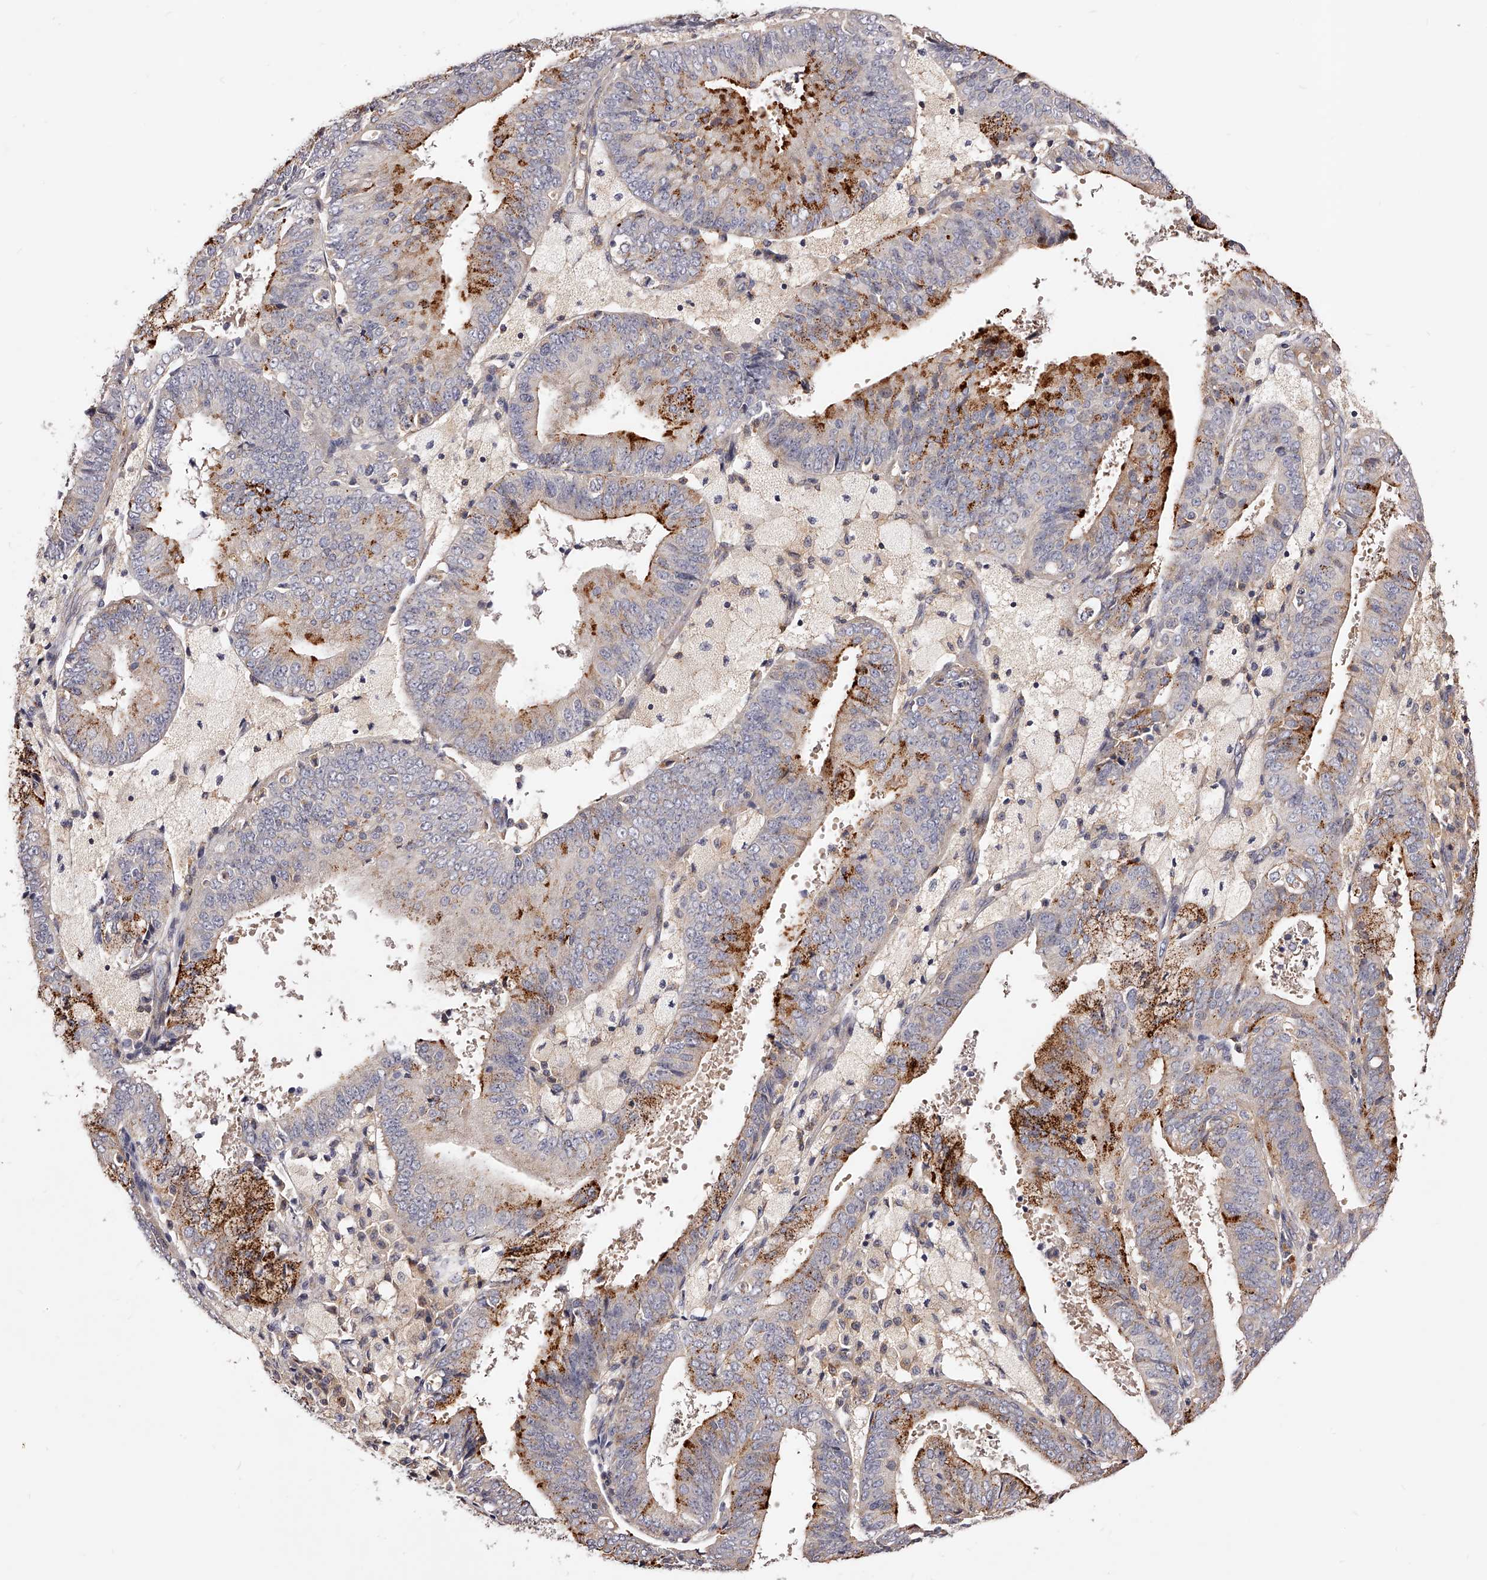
{"staining": {"intensity": "strong", "quantity": "<25%", "location": "cytoplasmic/membranous"}, "tissue": "endometrial cancer", "cell_type": "Tumor cells", "image_type": "cancer", "snomed": [{"axis": "morphology", "description": "Adenocarcinoma, NOS"}, {"axis": "topography", "description": "Endometrium"}], "caption": "Endometrial adenocarcinoma was stained to show a protein in brown. There is medium levels of strong cytoplasmic/membranous expression in about <25% of tumor cells.", "gene": "PHACTR1", "patient": {"sex": "female", "age": 63}}